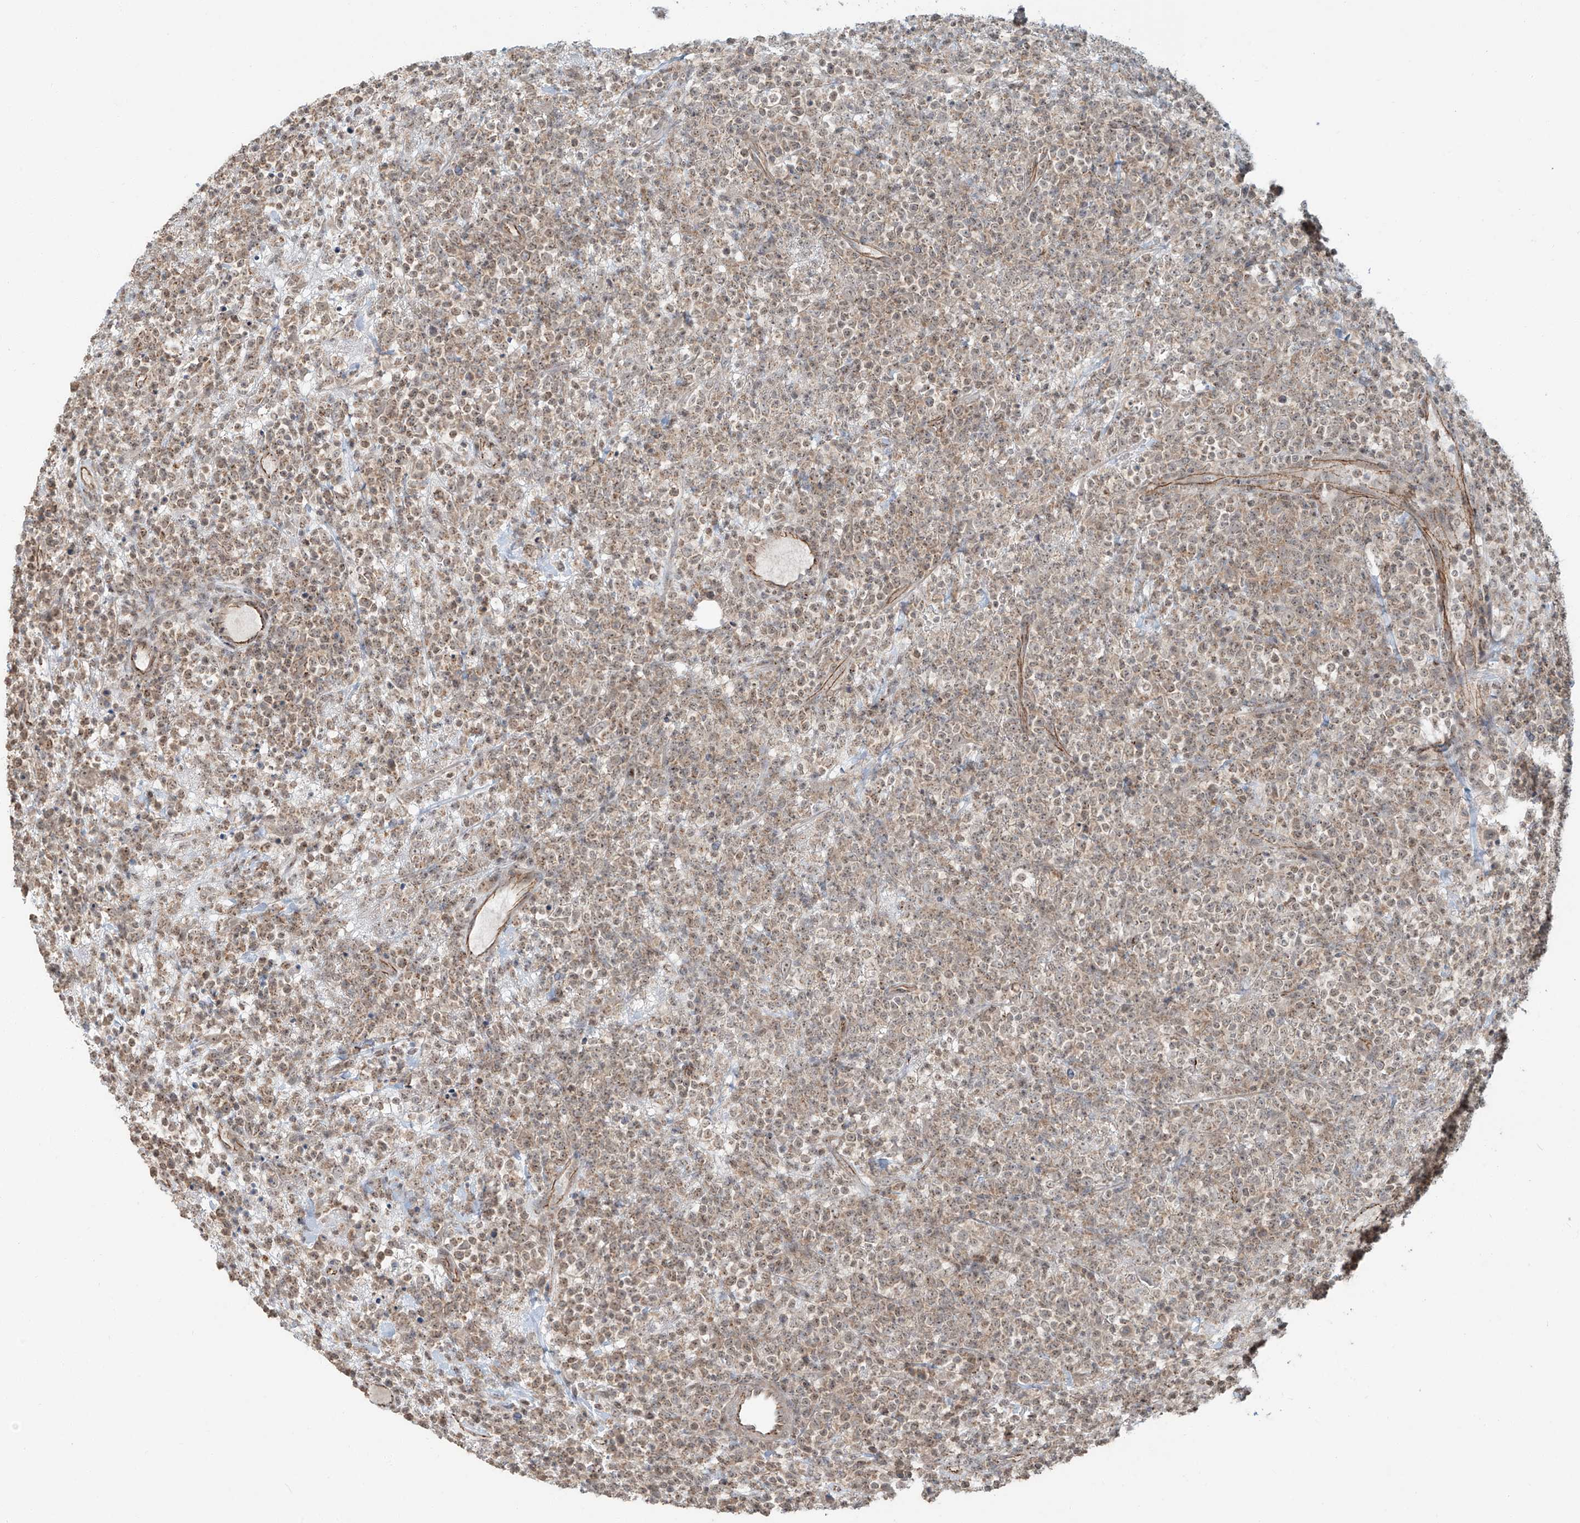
{"staining": {"intensity": "moderate", "quantity": ">75%", "location": "cytoplasmic/membranous"}, "tissue": "lymphoma", "cell_type": "Tumor cells", "image_type": "cancer", "snomed": [{"axis": "morphology", "description": "Malignant lymphoma, non-Hodgkin's type, High grade"}, {"axis": "topography", "description": "Colon"}], "caption": "A brown stain labels moderate cytoplasmic/membranous positivity of a protein in malignant lymphoma, non-Hodgkin's type (high-grade) tumor cells.", "gene": "ZNF16", "patient": {"sex": "female", "age": 53}}